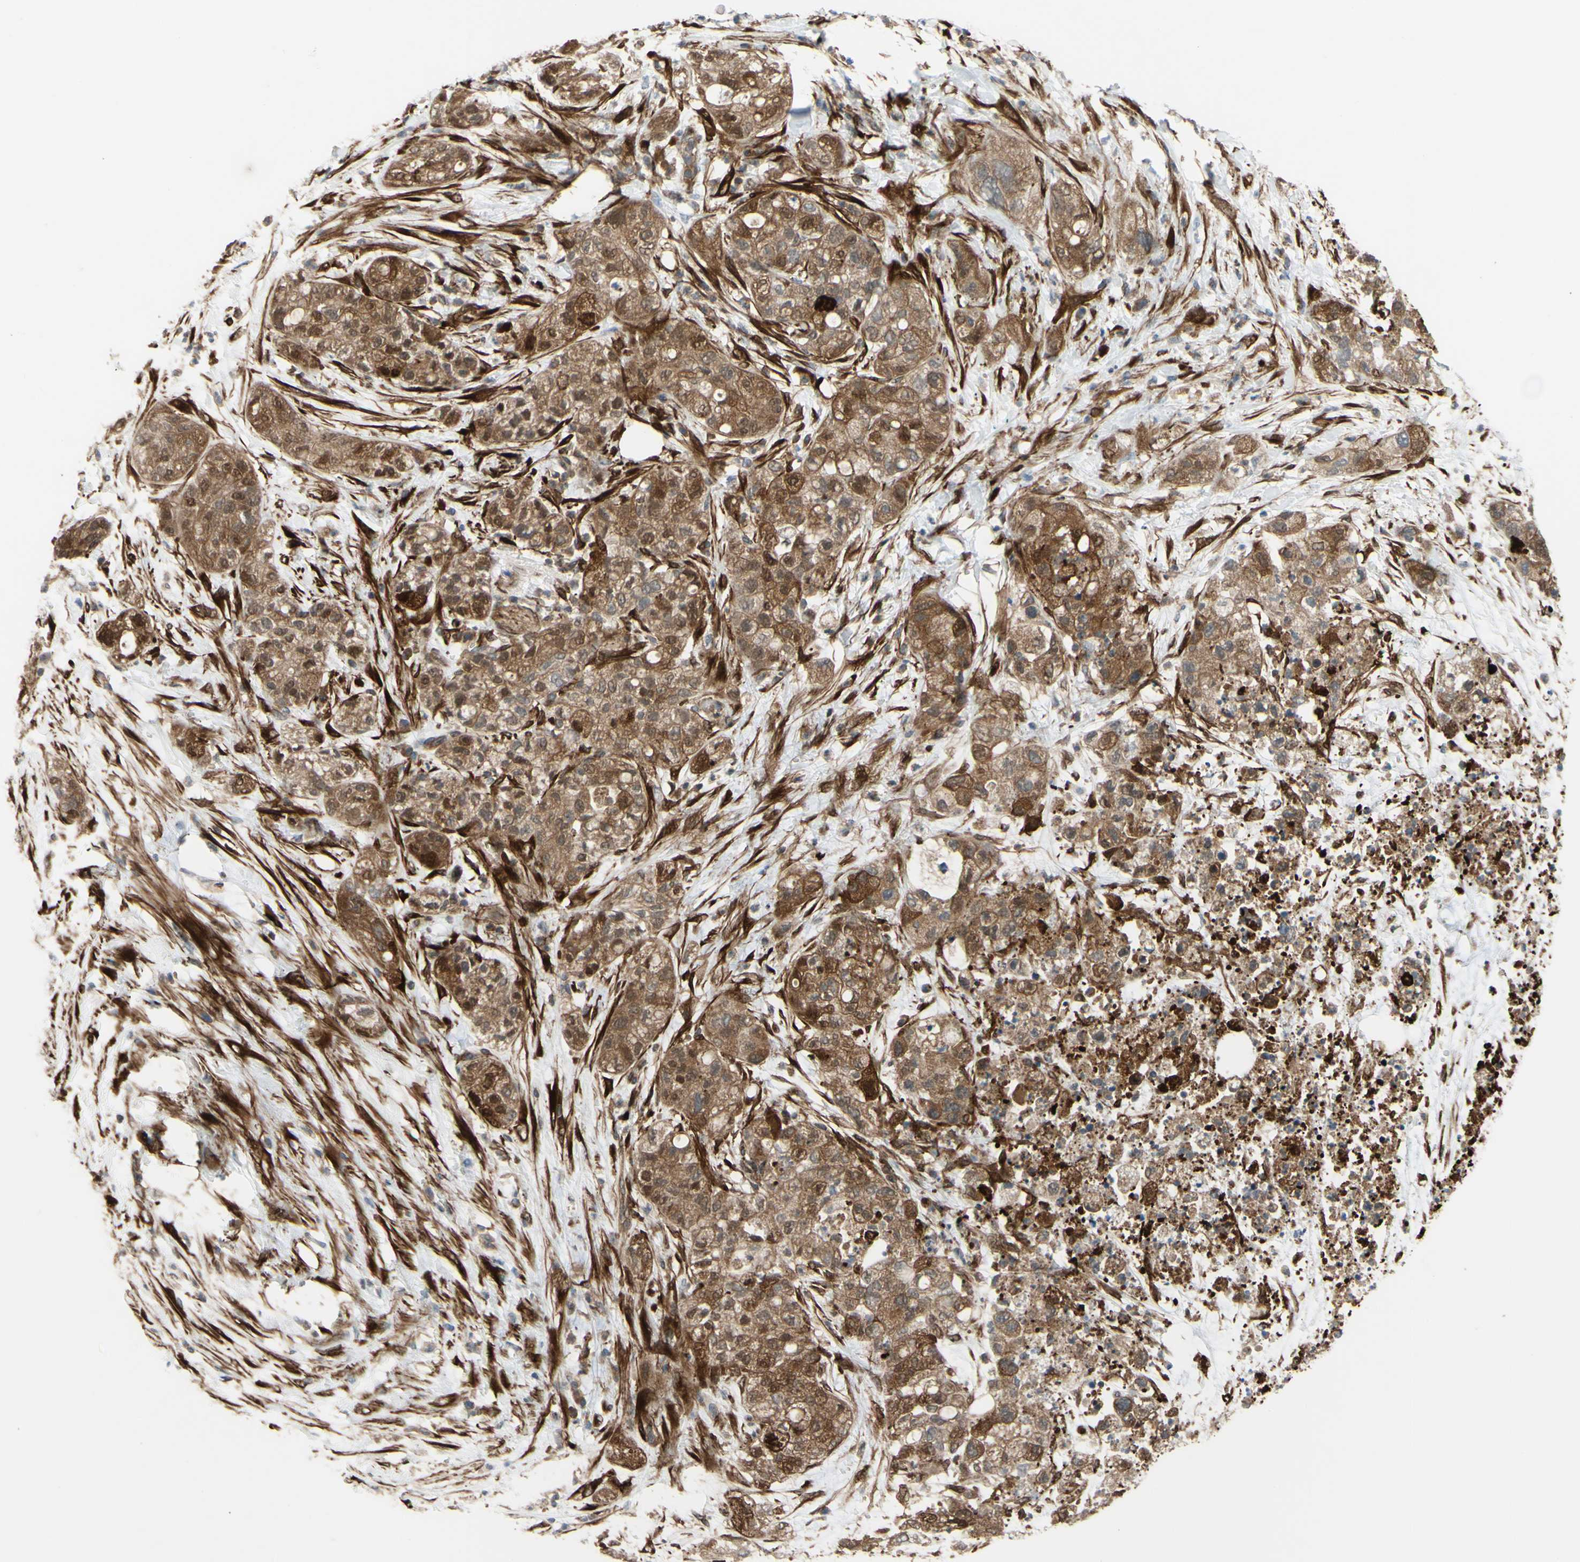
{"staining": {"intensity": "moderate", "quantity": ">75%", "location": "cytoplasmic/membranous"}, "tissue": "pancreatic cancer", "cell_type": "Tumor cells", "image_type": "cancer", "snomed": [{"axis": "morphology", "description": "Adenocarcinoma, NOS"}, {"axis": "topography", "description": "Pancreas"}], "caption": "High-magnification brightfield microscopy of pancreatic cancer (adenocarcinoma) stained with DAB (3,3'-diaminobenzidine) (brown) and counterstained with hematoxylin (blue). tumor cells exhibit moderate cytoplasmic/membranous staining is present in about>75% of cells.", "gene": "PRAF2", "patient": {"sex": "female", "age": 78}}